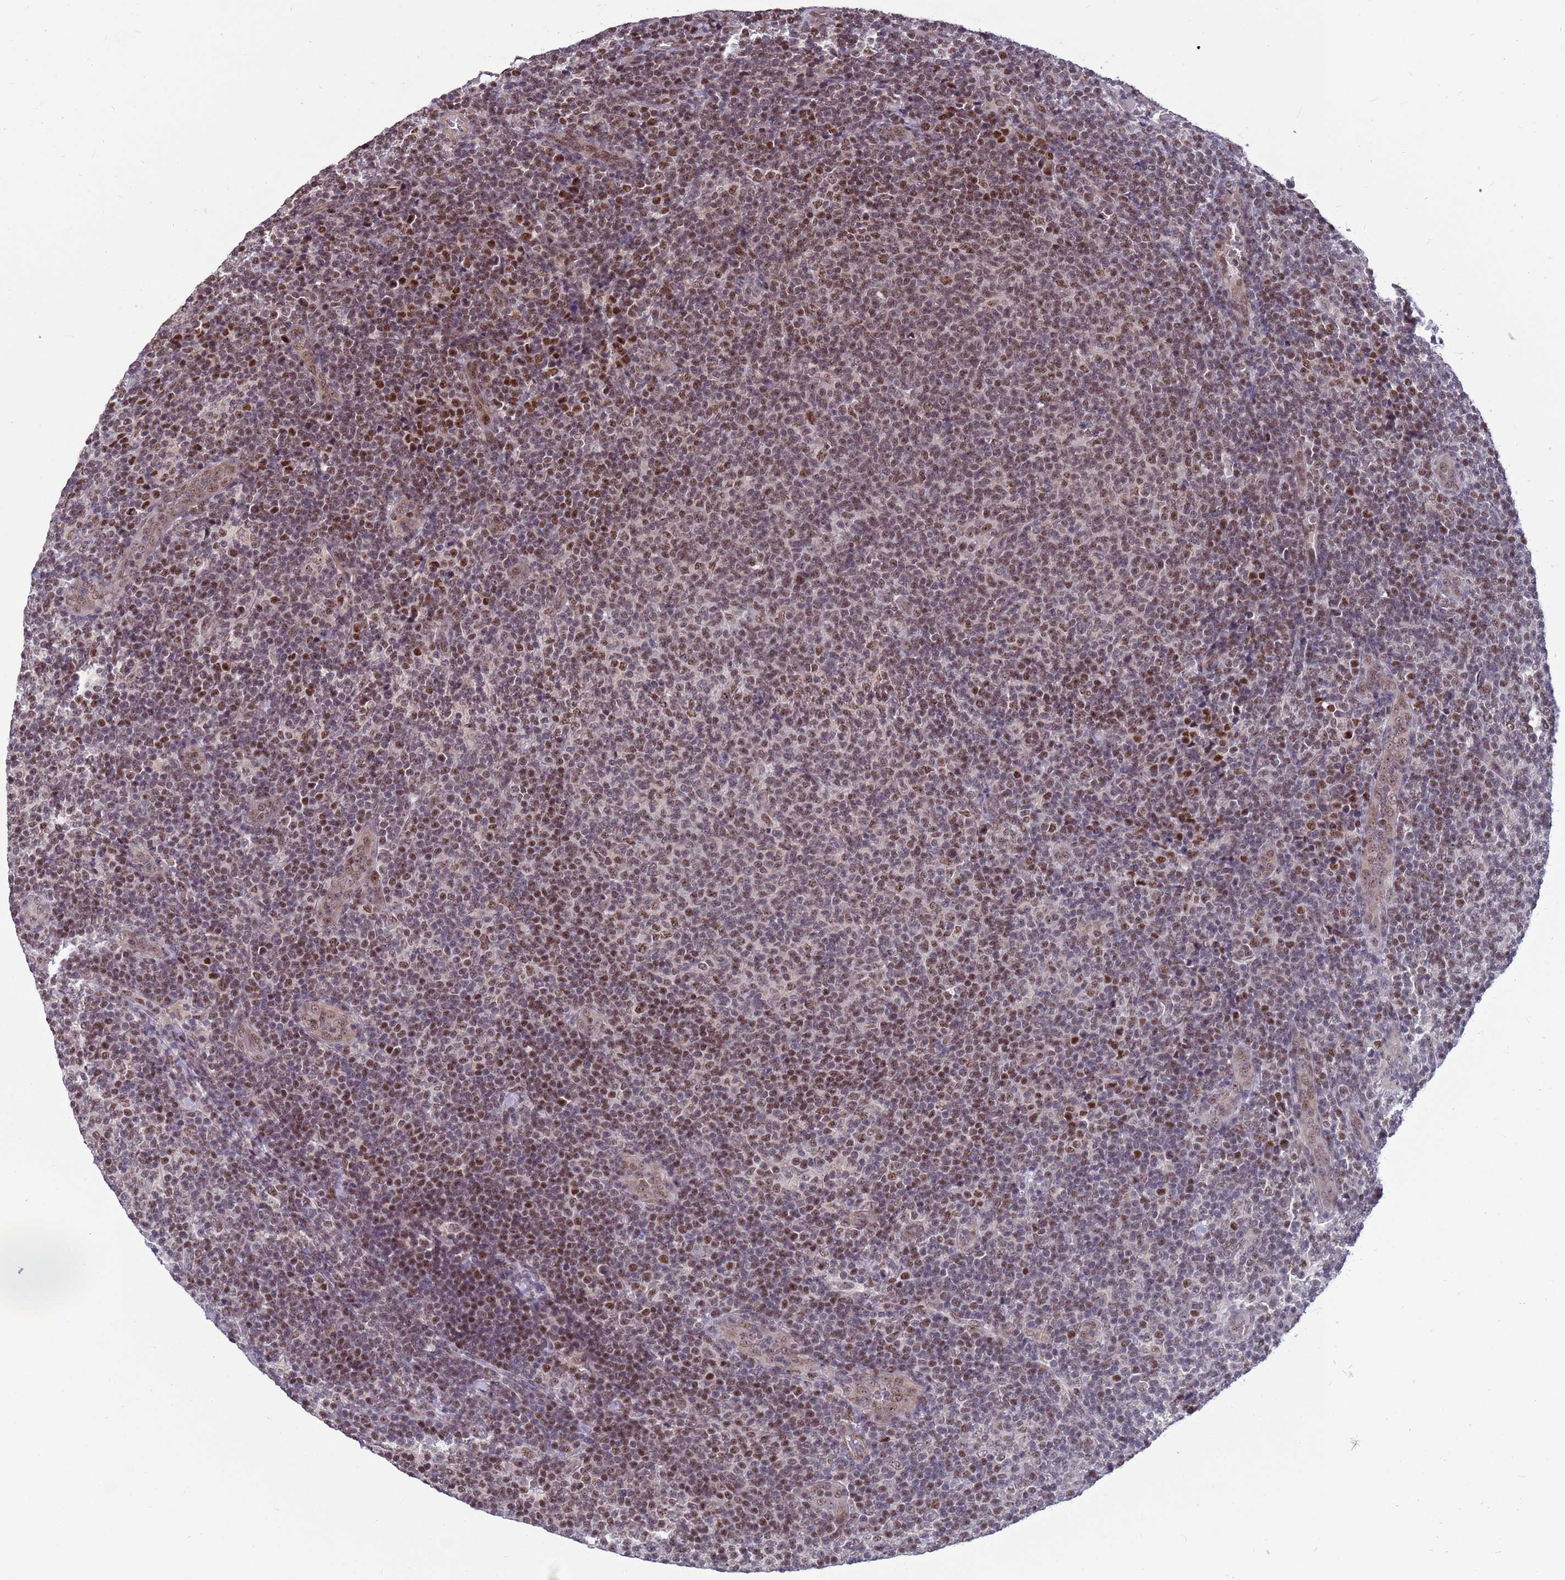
{"staining": {"intensity": "moderate", "quantity": ">75%", "location": "nuclear"}, "tissue": "lymphoma", "cell_type": "Tumor cells", "image_type": "cancer", "snomed": [{"axis": "morphology", "description": "Malignant lymphoma, non-Hodgkin's type, Low grade"}, {"axis": "topography", "description": "Lymph node"}], "caption": "A brown stain shows moderate nuclear staining of a protein in human malignant lymphoma, non-Hodgkin's type (low-grade) tumor cells.", "gene": "NSL1", "patient": {"sex": "male", "age": 66}}